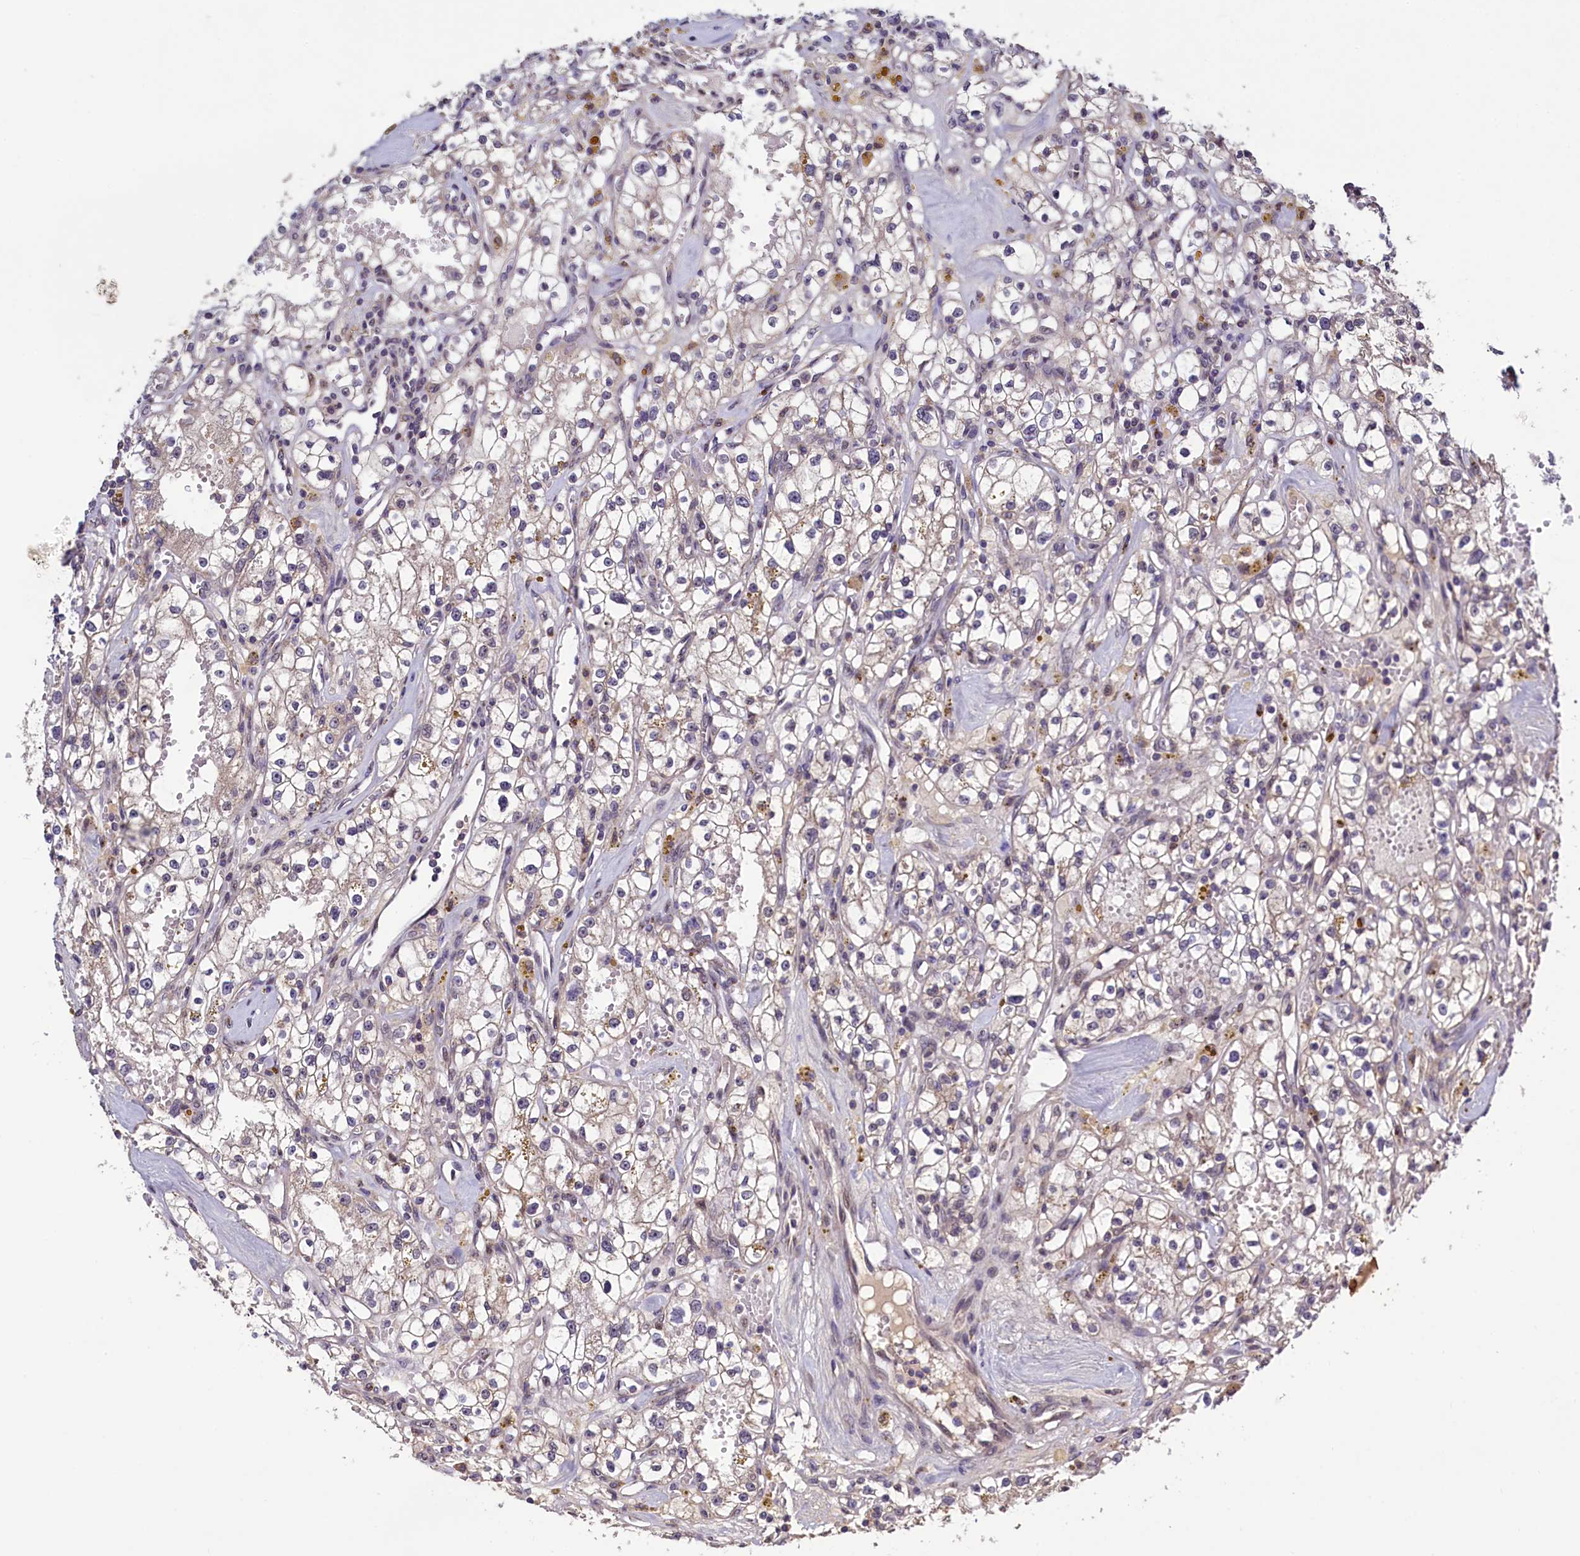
{"staining": {"intensity": "negative", "quantity": "none", "location": "none"}, "tissue": "renal cancer", "cell_type": "Tumor cells", "image_type": "cancer", "snomed": [{"axis": "morphology", "description": "Adenocarcinoma, NOS"}, {"axis": "topography", "description": "Kidney"}], "caption": "High magnification brightfield microscopy of renal cancer stained with DAB (brown) and counterstained with hematoxylin (blue): tumor cells show no significant expression.", "gene": "SEC24C", "patient": {"sex": "male", "age": 56}}